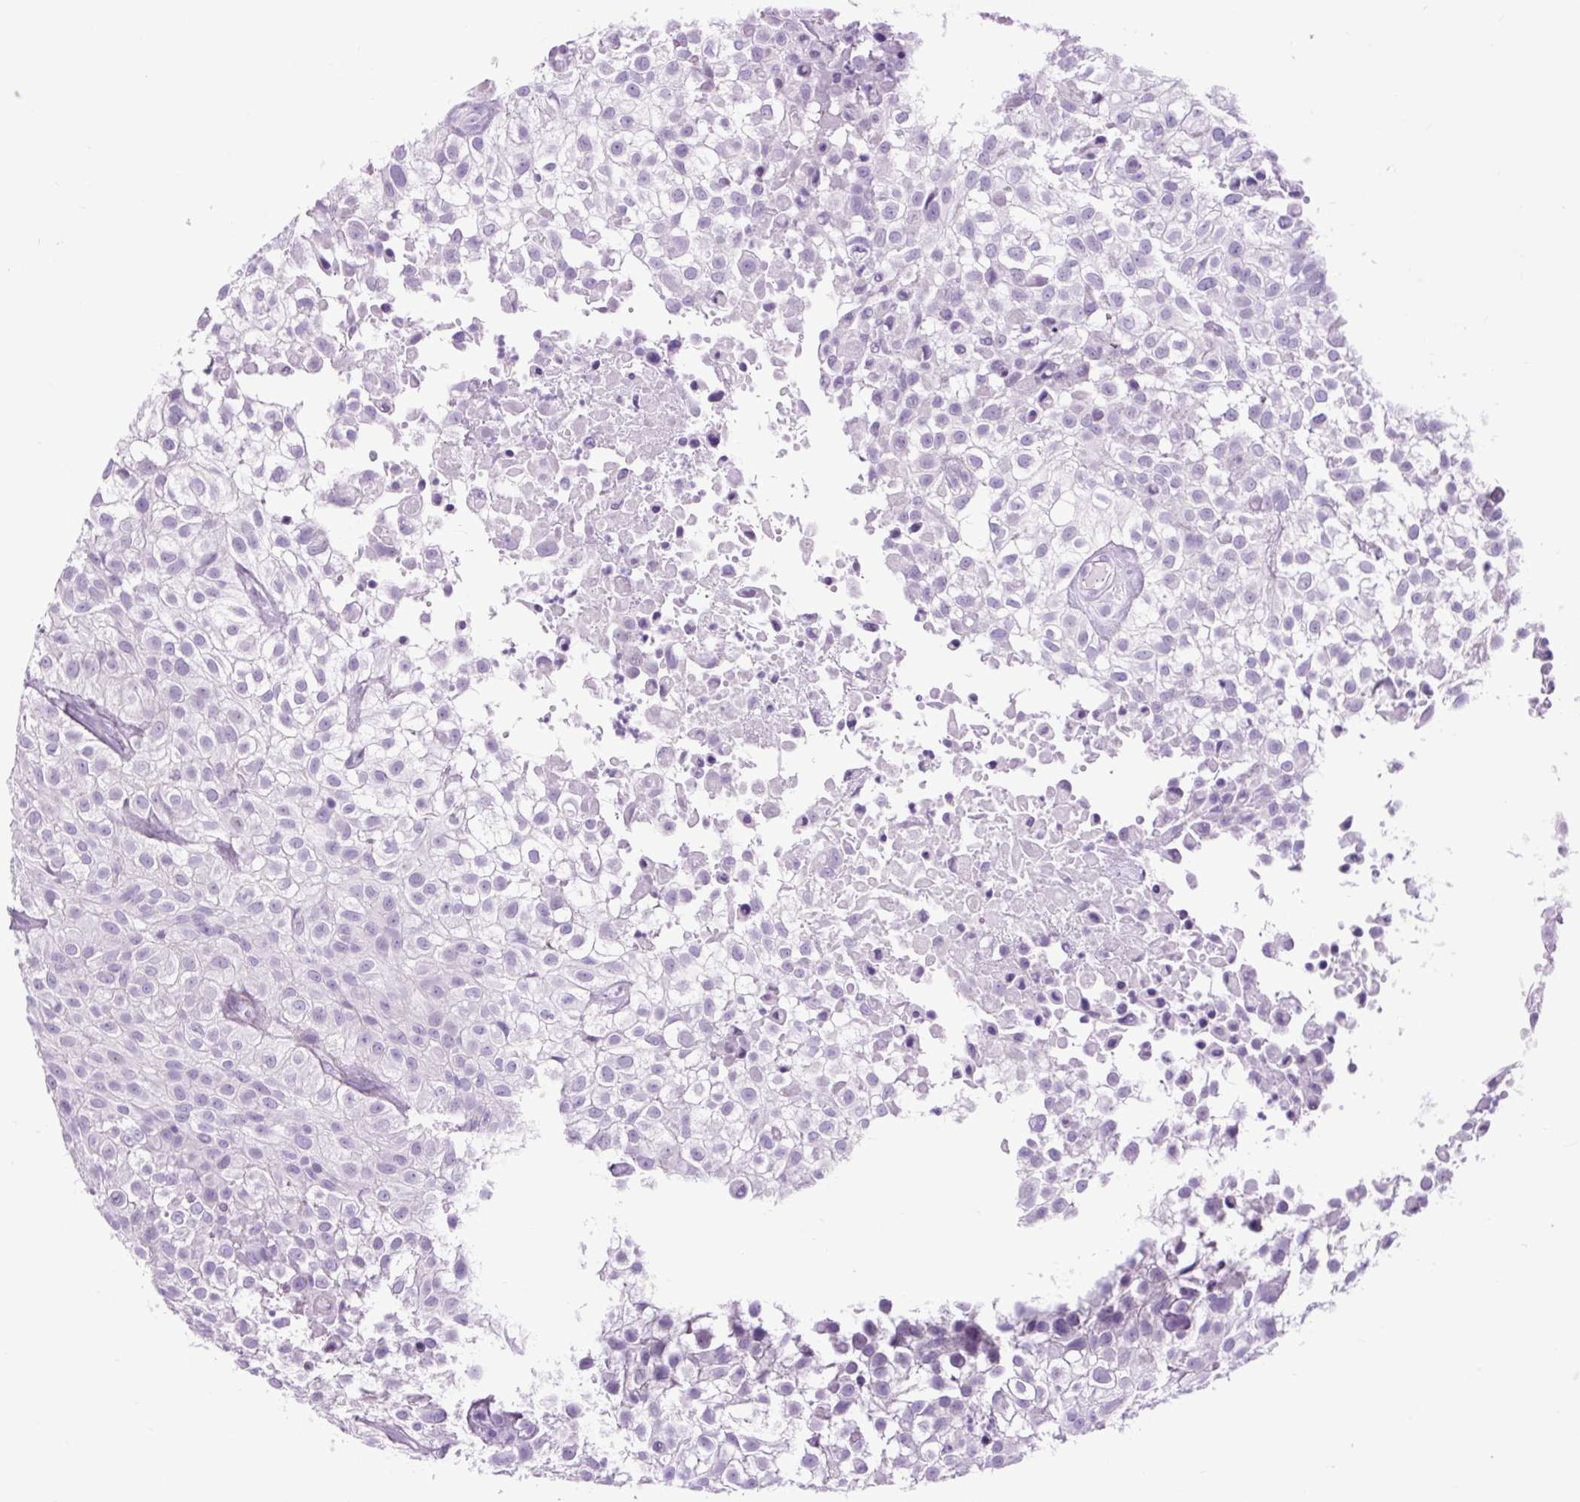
{"staining": {"intensity": "negative", "quantity": "none", "location": "none"}, "tissue": "urothelial cancer", "cell_type": "Tumor cells", "image_type": "cancer", "snomed": [{"axis": "morphology", "description": "Urothelial carcinoma, High grade"}, {"axis": "topography", "description": "Urinary bladder"}], "caption": "The IHC histopathology image has no significant positivity in tumor cells of urothelial carcinoma (high-grade) tissue.", "gene": "DPP6", "patient": {"sex": "male", "age": 56}}